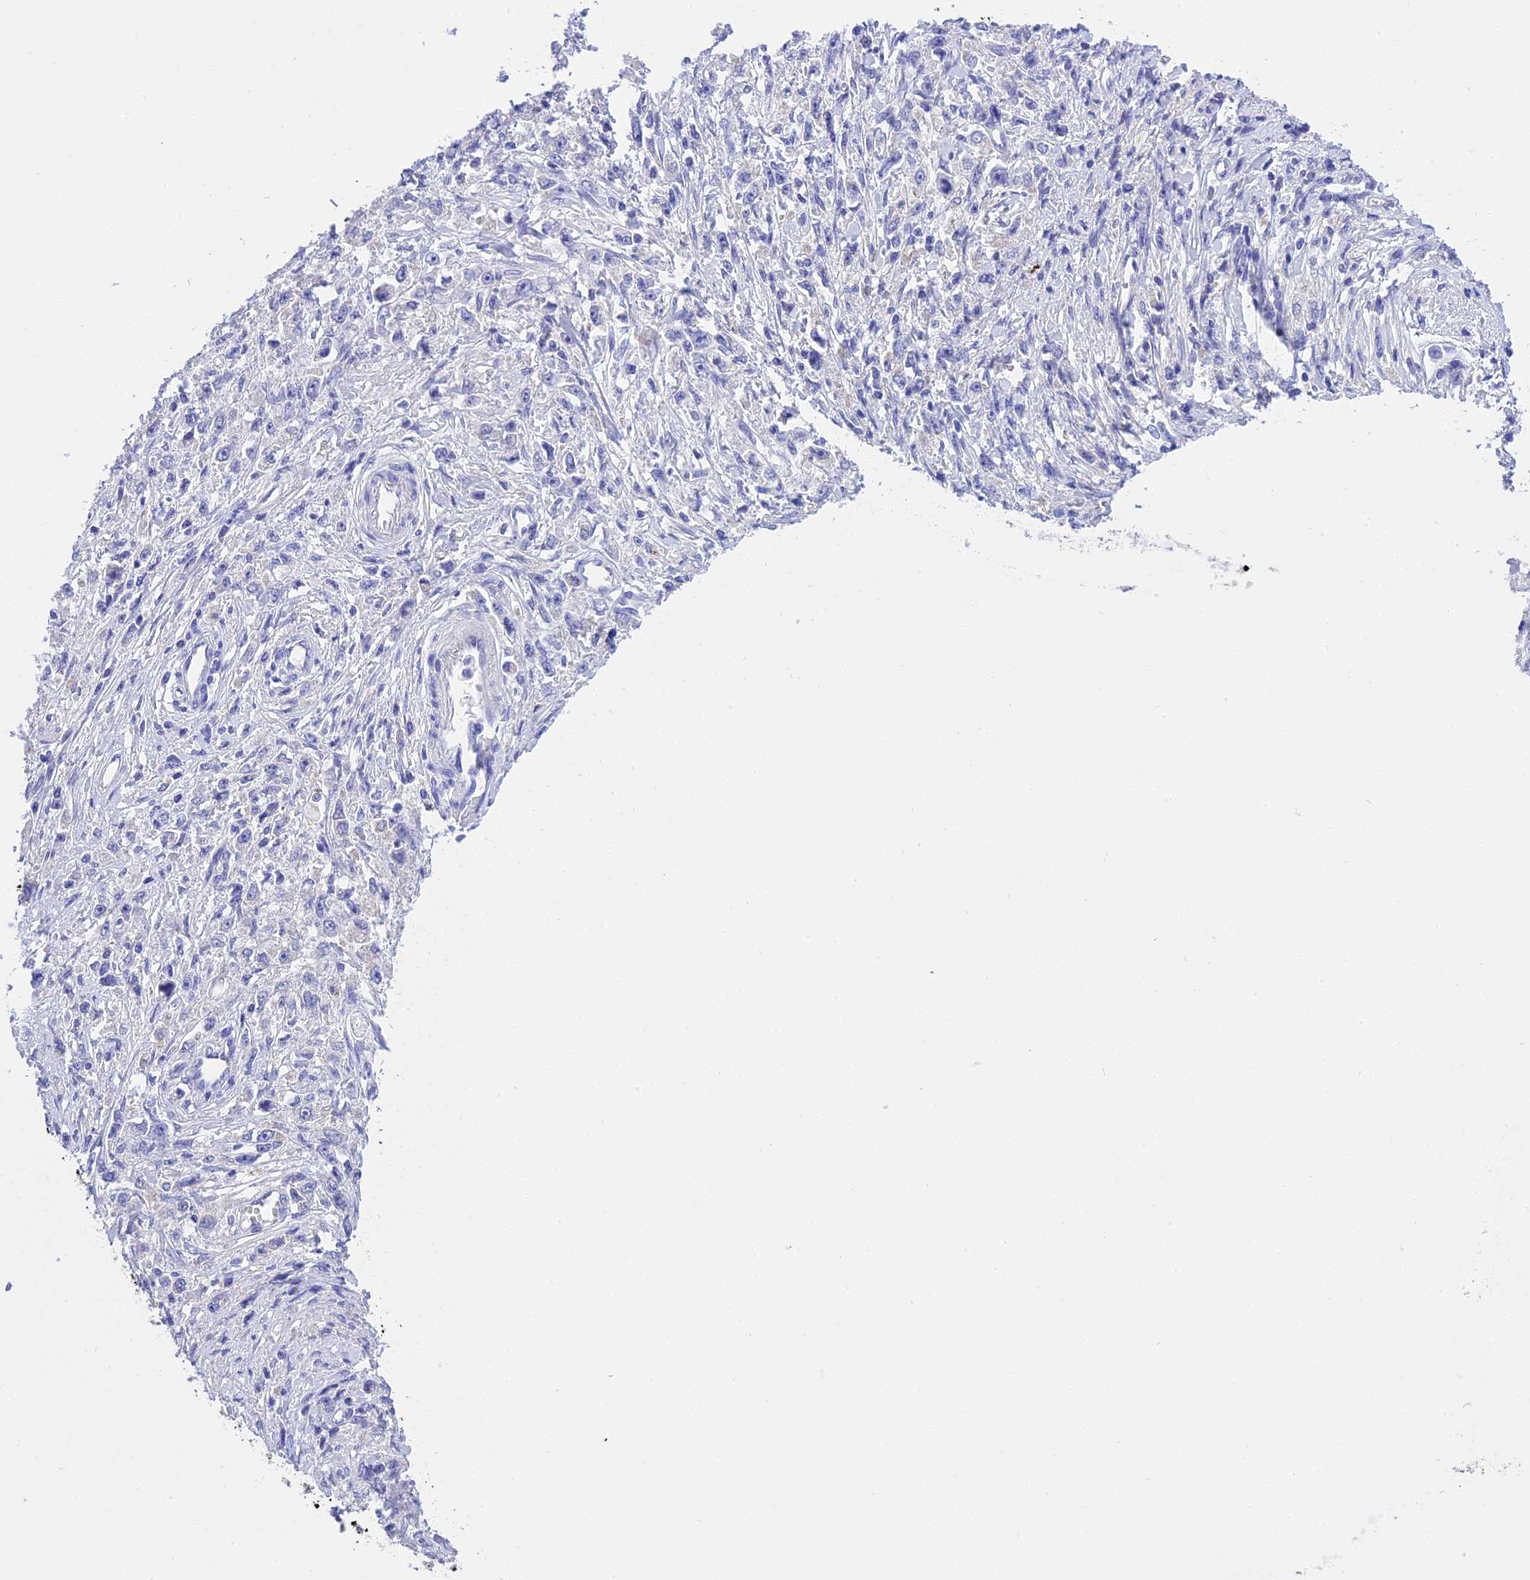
{"staining": {"intensity": "negative", "quantity": "none", "location": "none"}, "tissue": "stomach cancer", "cell_type": "Tumor cells", "image_type": "cancer", "snomed": [{"axis": "morphology", "description": "Adenocarcinoma, NOS"}, {"axis": "topography", "description": "Stomach"}], "caption": "Tumor cells are negative for brown protein staining in stomach adenocarcinoma. (DAB (3,3'-diaminobenzidine) immunohistochemistry (IHC), high magnification).", "gene": "MS4A5", "patient": {"sex": "female", "age": 59}}